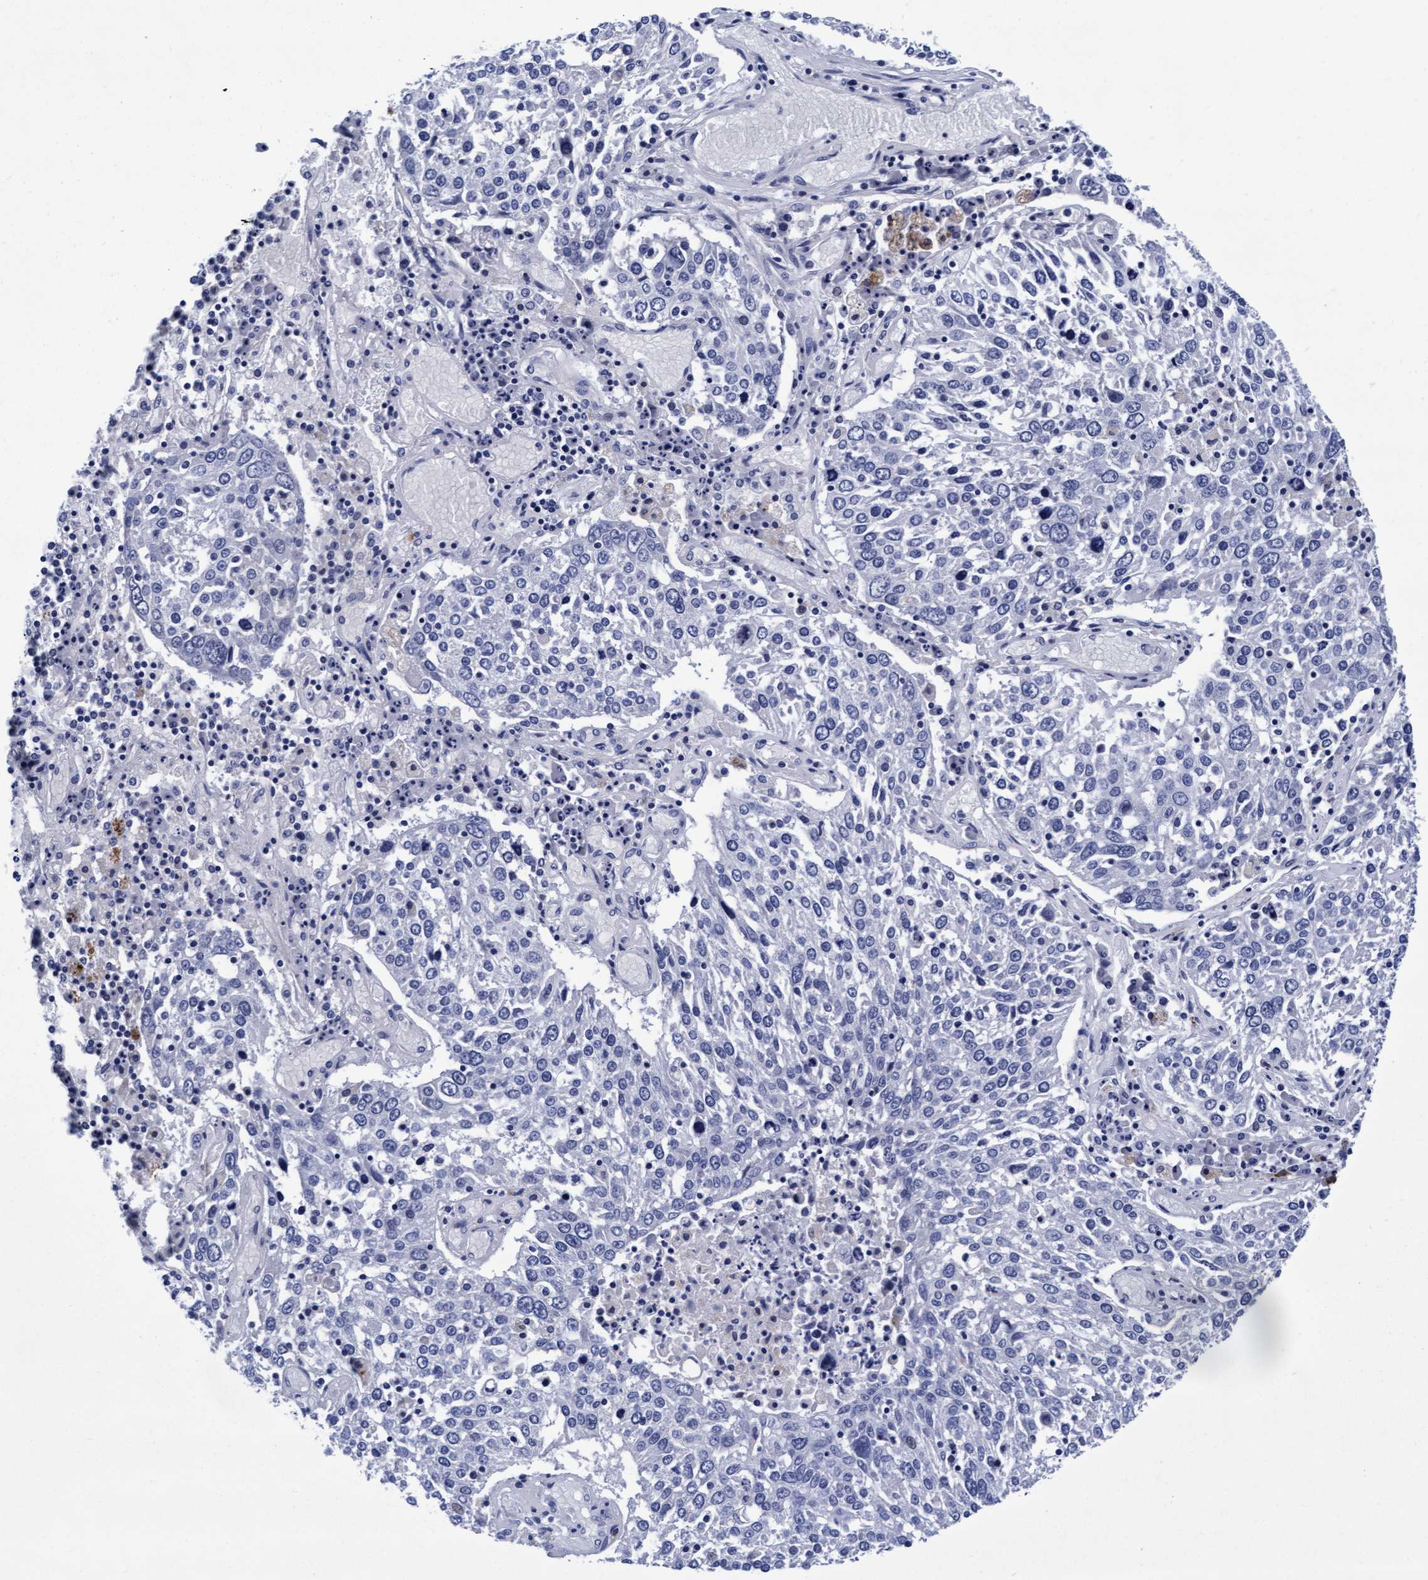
{"staining": {"intensity": "negative", "quantity": "none", "location": "none"}, "tissue": "lung cancer", "cell_type": "Tumor cells", "image_type": "cancer", "snomed": [{"axis": "morphology", "description": "Squamous cell carcinoma, NOS"}, {"axis": "topography", "description": "Lung"}], "caption": "This is an immunohistochemistry (IHC) micrograph of lung squamous cell carcinoma. There is no staining in tumor cells.", "gene": "ARSG", "patient": {"sex": "male", "age": 65}}